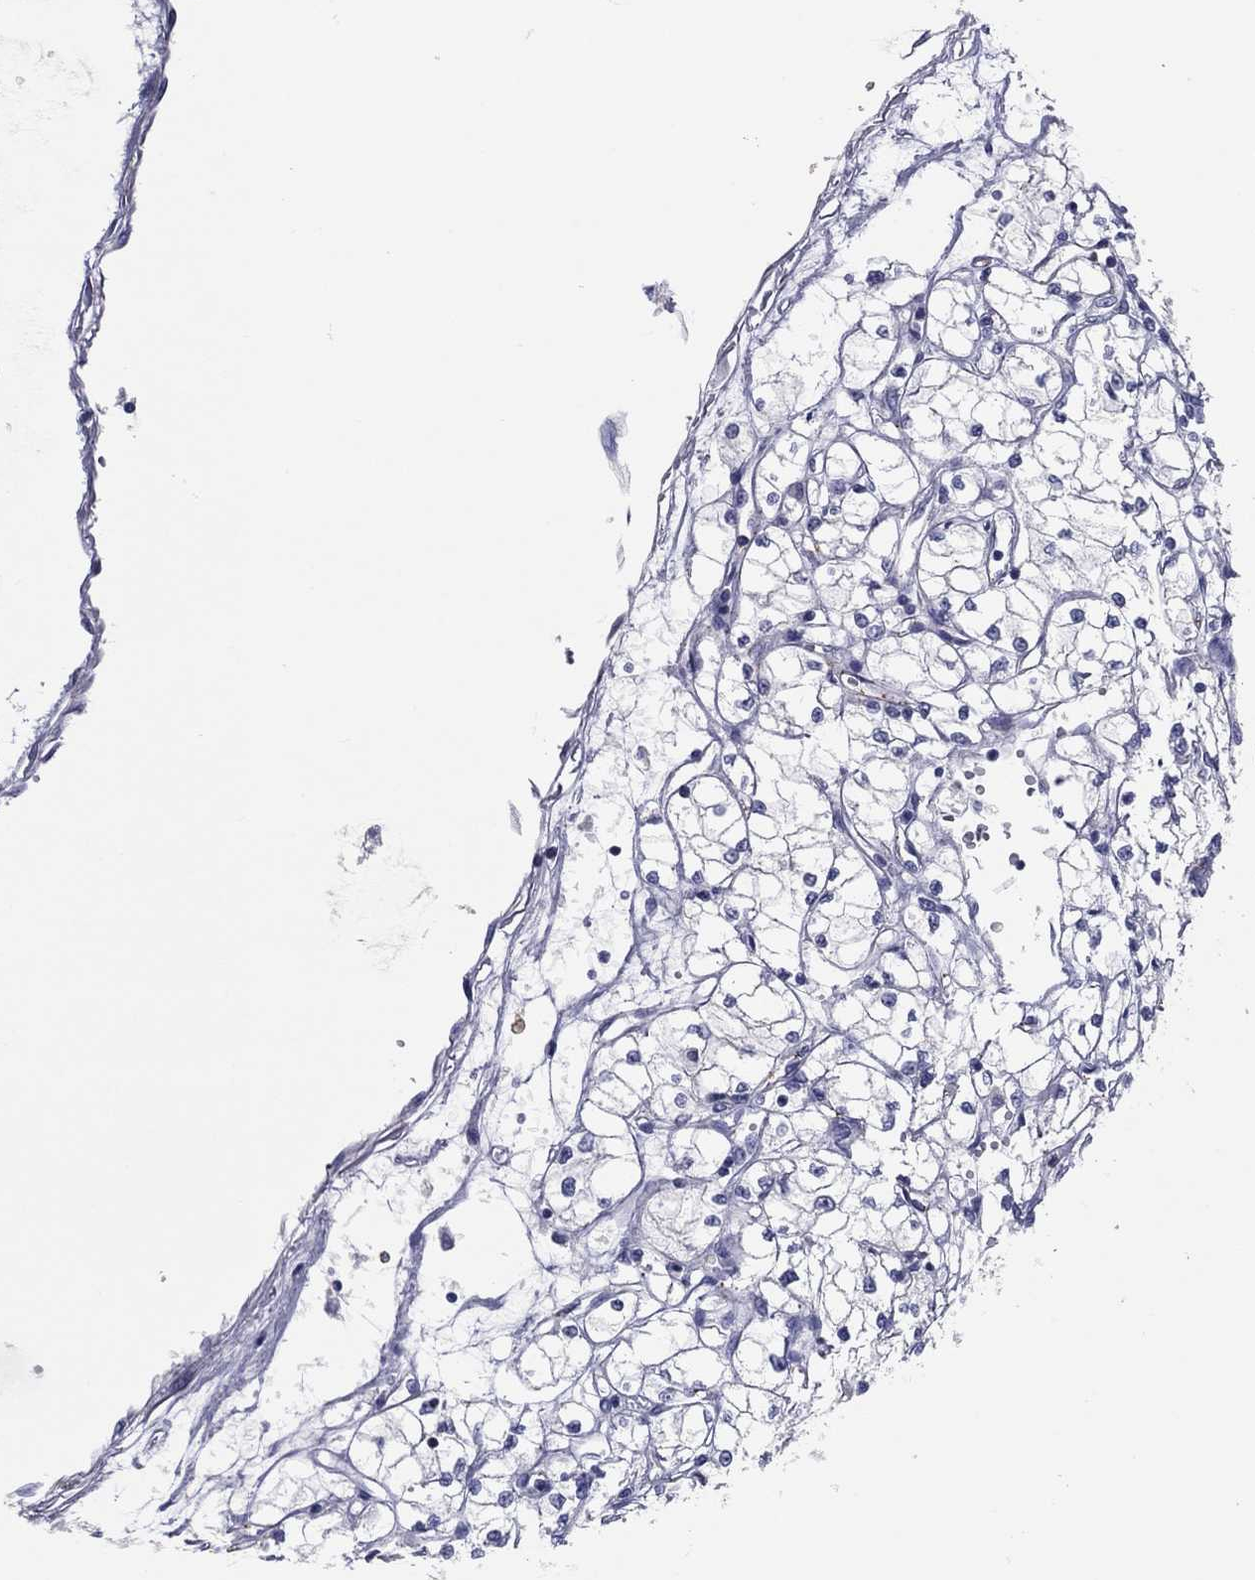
{"staining": {"intensity": "negative", "quantity": "none", "location": "none"}, "tissue": "renal cancer", "cell_type": "Tumor cells", "image_type": "cancer", "snomed": [{"axis": "morphology", "description": "Adenocarcinoma, NOS"}, {"axis": "topography", "description": "Kidney"}], "caption": "High power microscopy photomicrograph of an immunohistochemistry (IHC) image of renal cancer (adenocarcinoma), revealing no significant staining in tumor cells.", "gene": "ITGAE", "patient": {"sex": "male", "age": 67}}